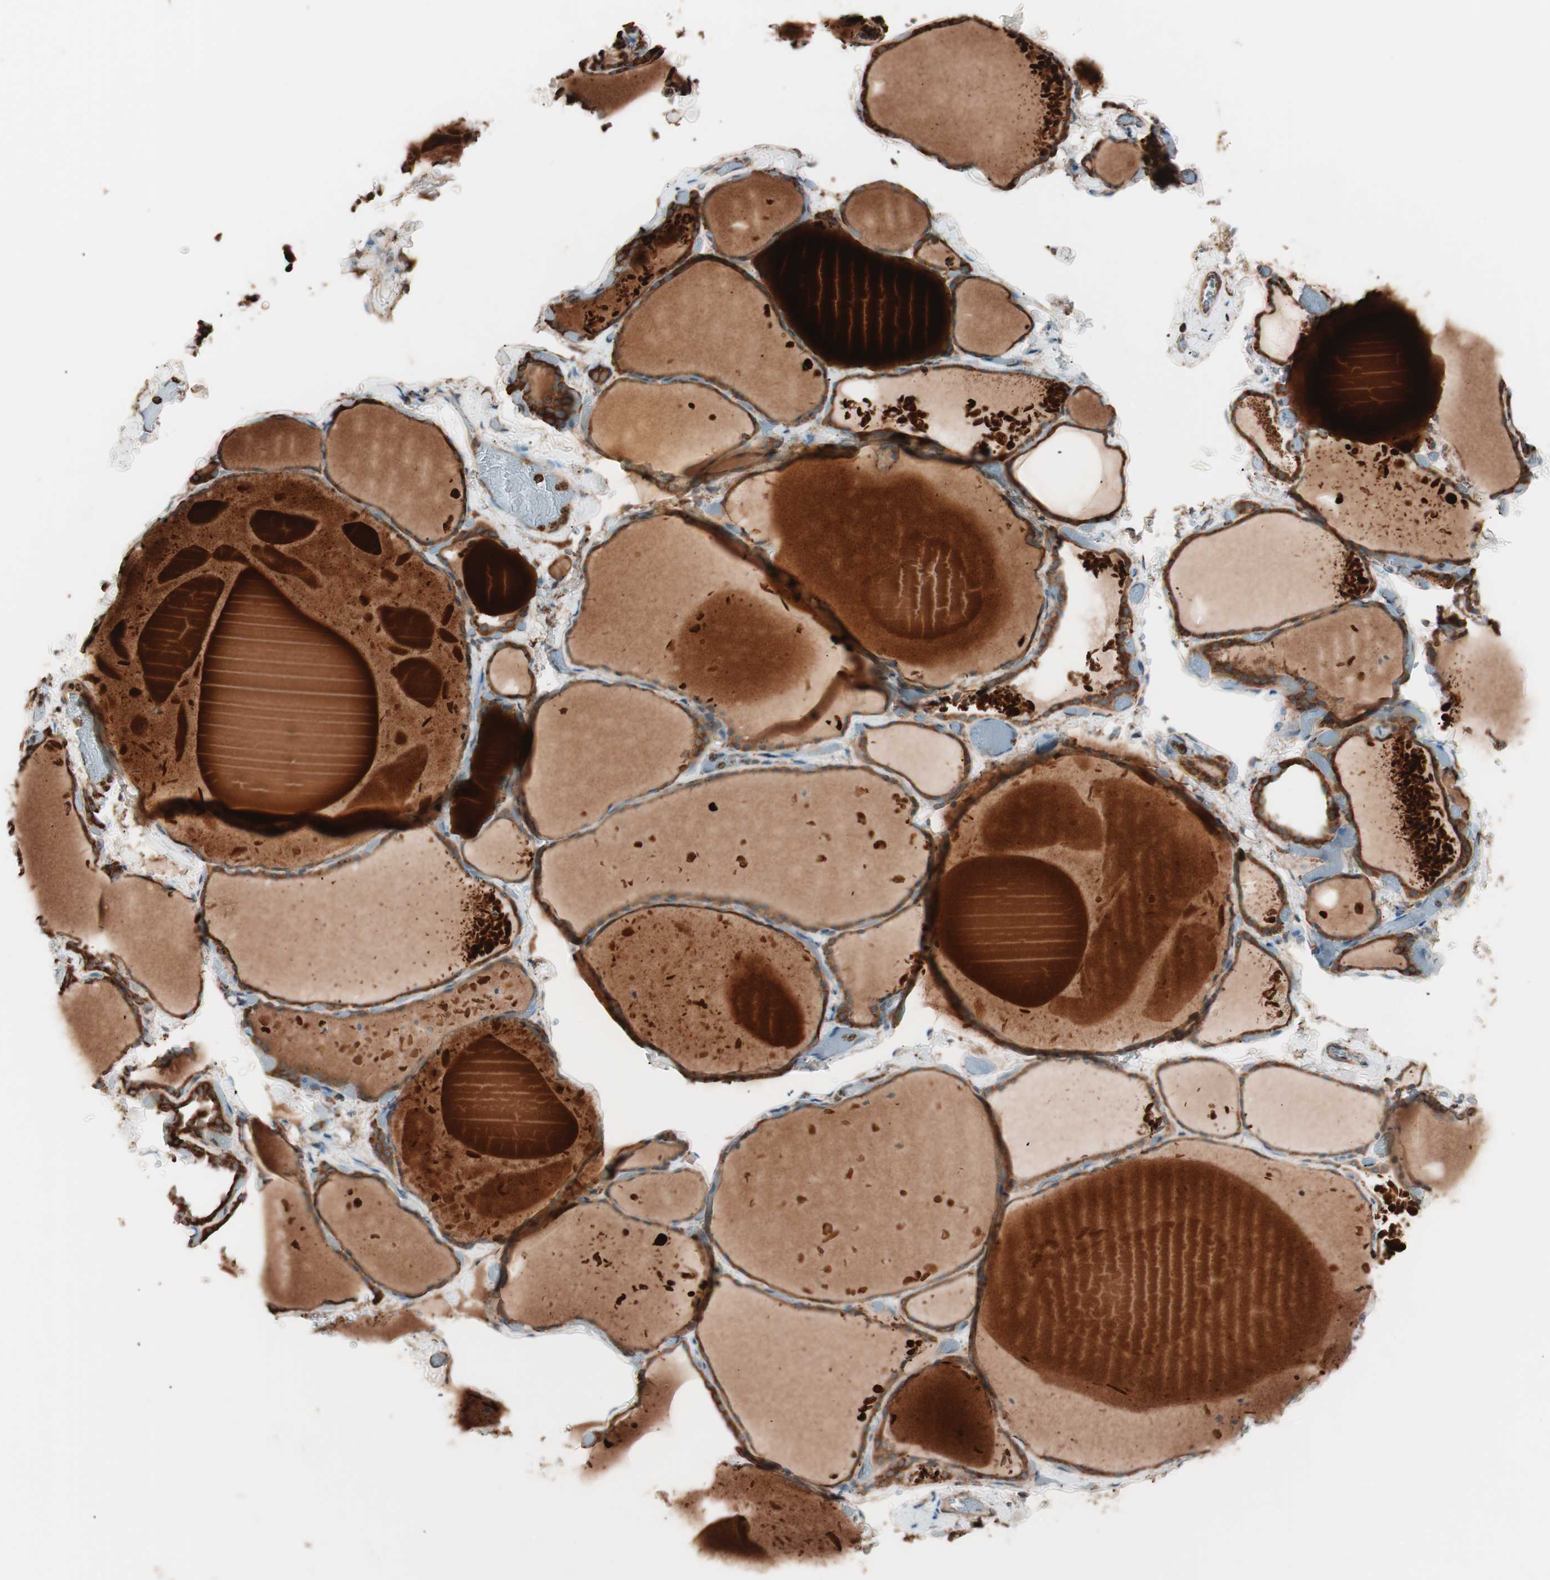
{"staining": {"intensity": "strong", "quantity": ">75%", "location": "cytoplasmic/membranous"}, "tissue": "thyroid gland", "cell_type": "Glandular cells", "image_type": "normal", "snomed": [{"axis": "morphology", "description": "Normal tissue, NOS"}, {"axis": "topography", "description": "Thyroid gland"}], "caption": "IHC histopathology image of unremarkable human thyroid gland stained for a protein (brown), which shows high levels of strong cytoplasmic/membranous expression in about >75% of glandular cells.", "gene": "VEGFA", "patient": {"sex": "female", "age": 22}}